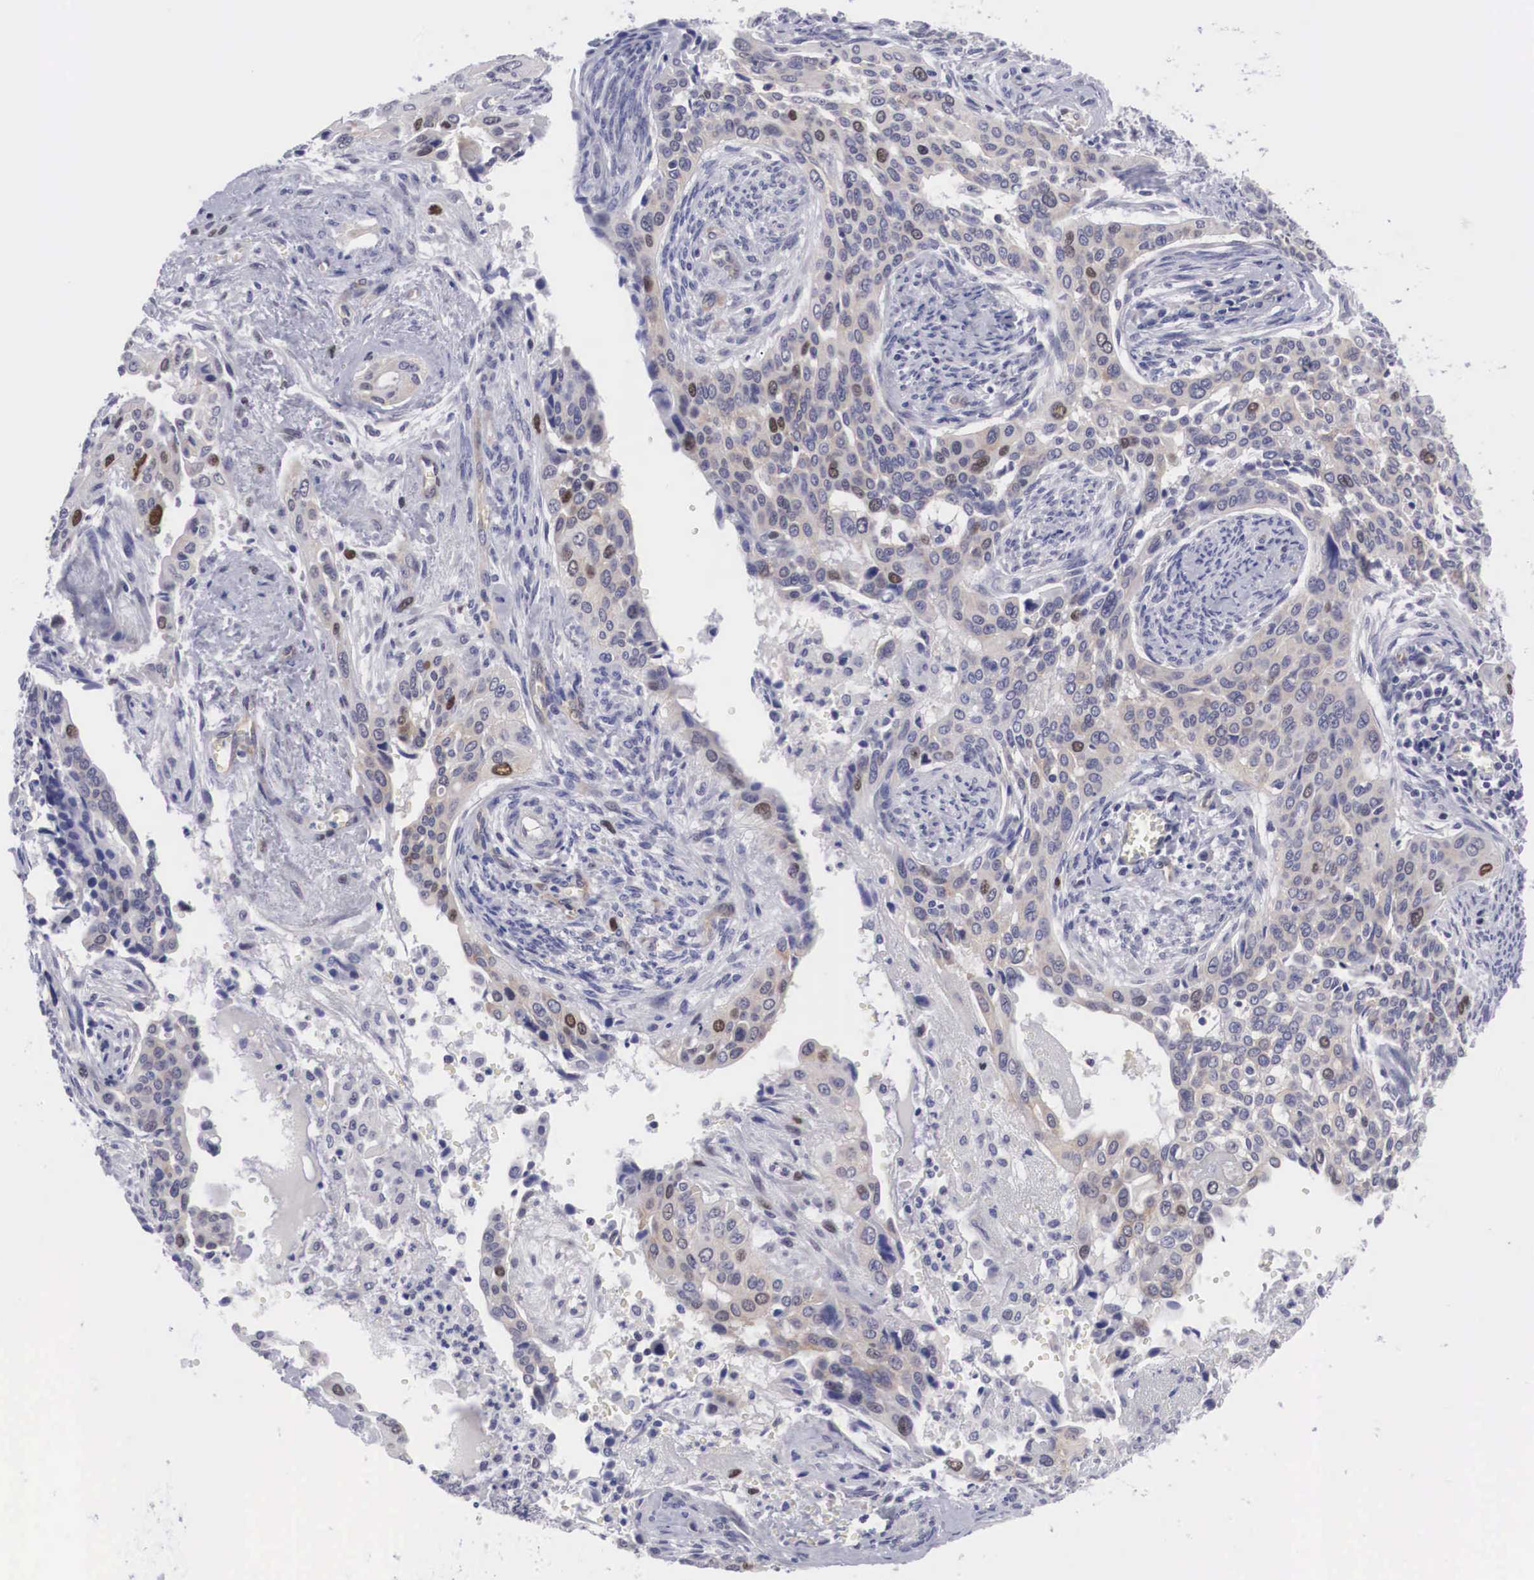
{"staining": {"intensity": "moderate", "quantity": "<25%", "location": "nuclear"}, "tissue": "cervical cancer", "cell_type": "Tumor cells", "image_type": "cancer", "snomed": [{"axis": "morphology", "description": "Squamous cell carcinoma, NOS"}, {"axis": "topography", "description": "Cervix"}], "caption": "Squamous cell carcinoma (cervical) stained with a protein marker exhibits moderate staining in tumor cells.", "gene": "MAST4", "patient": {"sex": "female", "age": 34}}